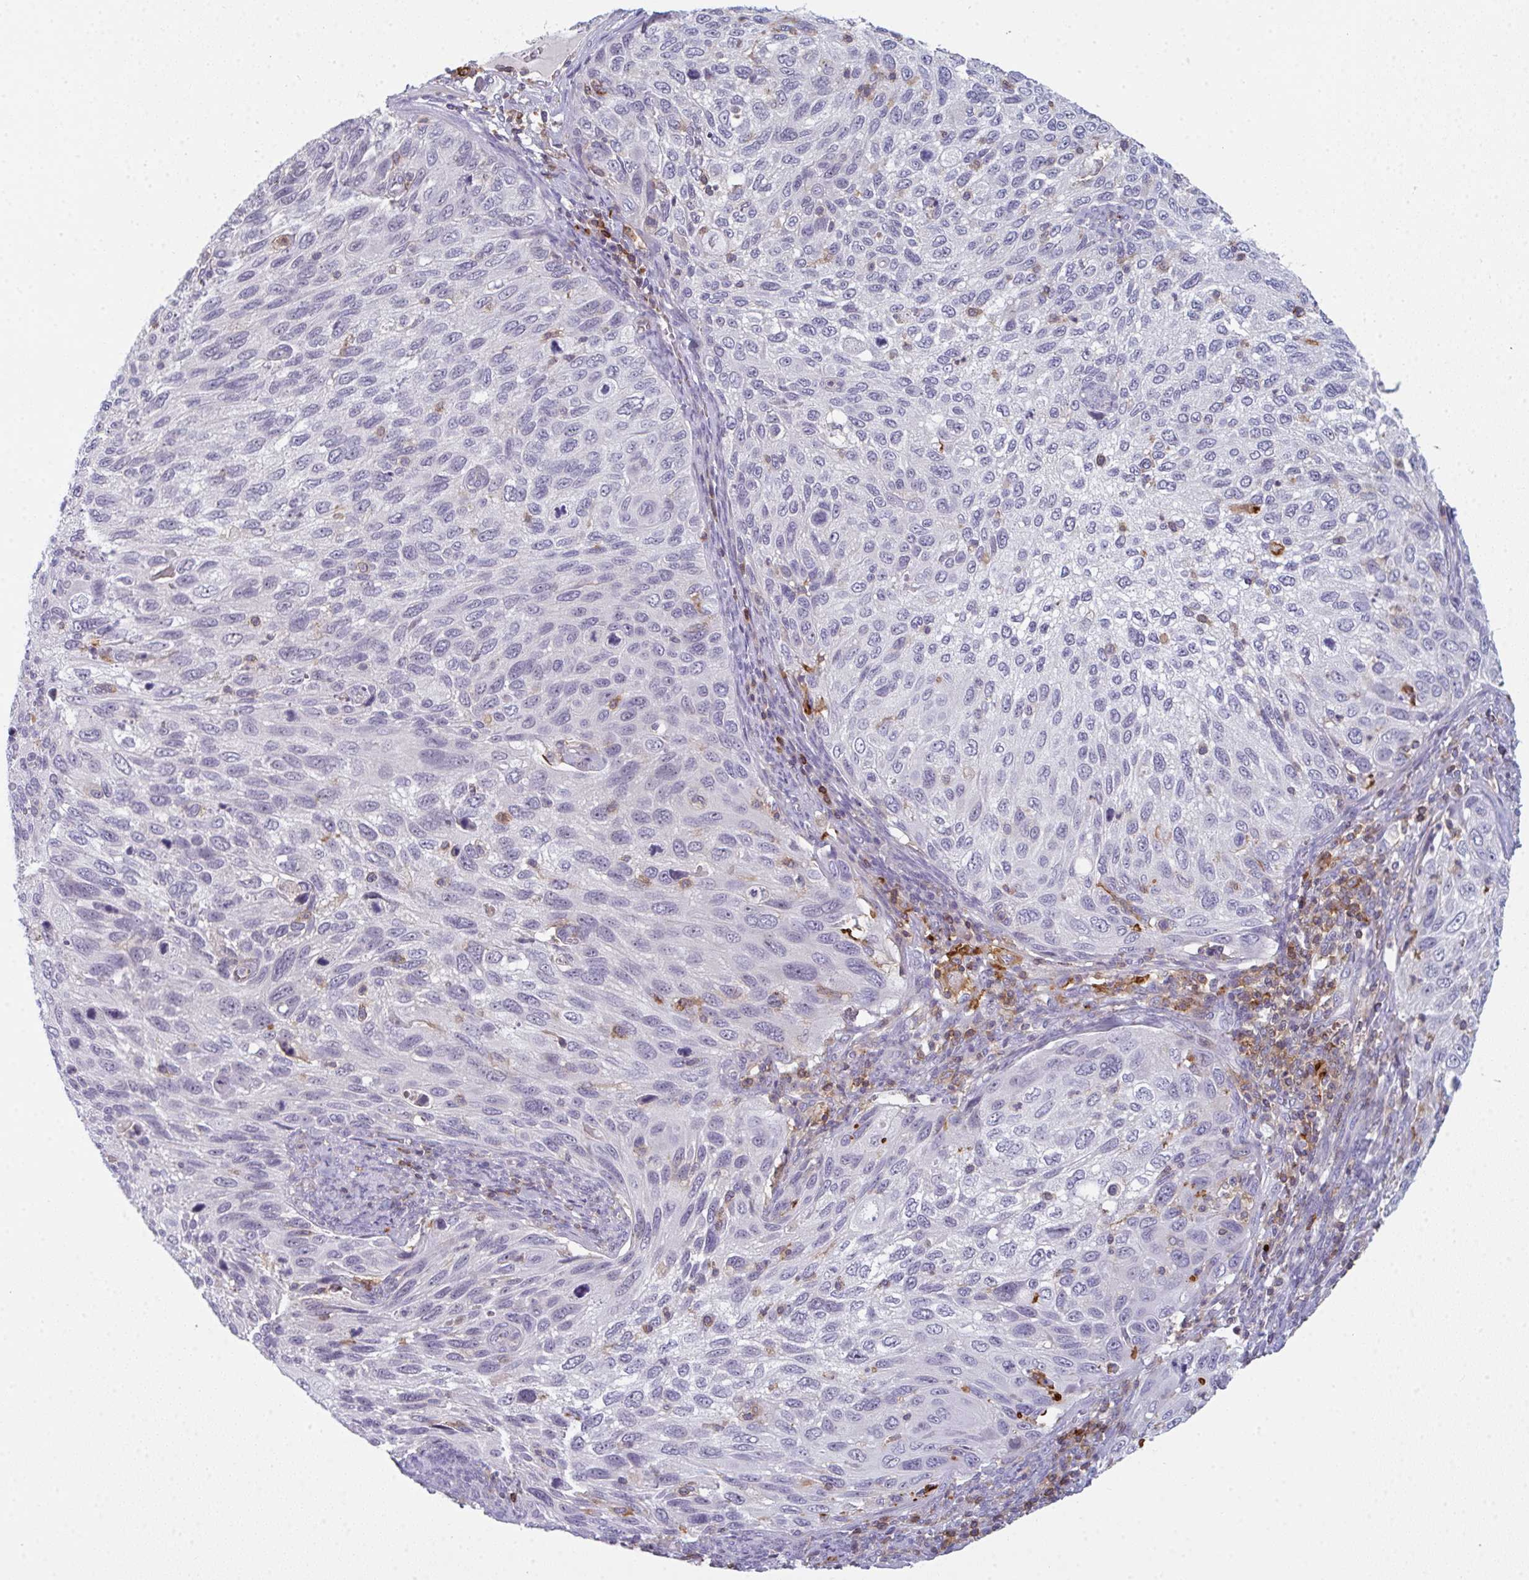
{"staining": {"intensity": "negative", "quantity": "none", "location": "none"}, "tissue": "cervical cancer", "cell_type": "Tumor cells", "image_type": "cancer", "snomed": [{"axis": "morphology", "description": "Squamous cell carcinoma, NOS"}, {"axis": "topography", "description": "Cervix"}], "caption": "Human squamous cell carcinoma (cervical) stained for a protein using immunohistochemistry (IHC) displays no positivity in tumor cells.", "gene": "CD80", "patient": {"sex": "female", "age": 70}}